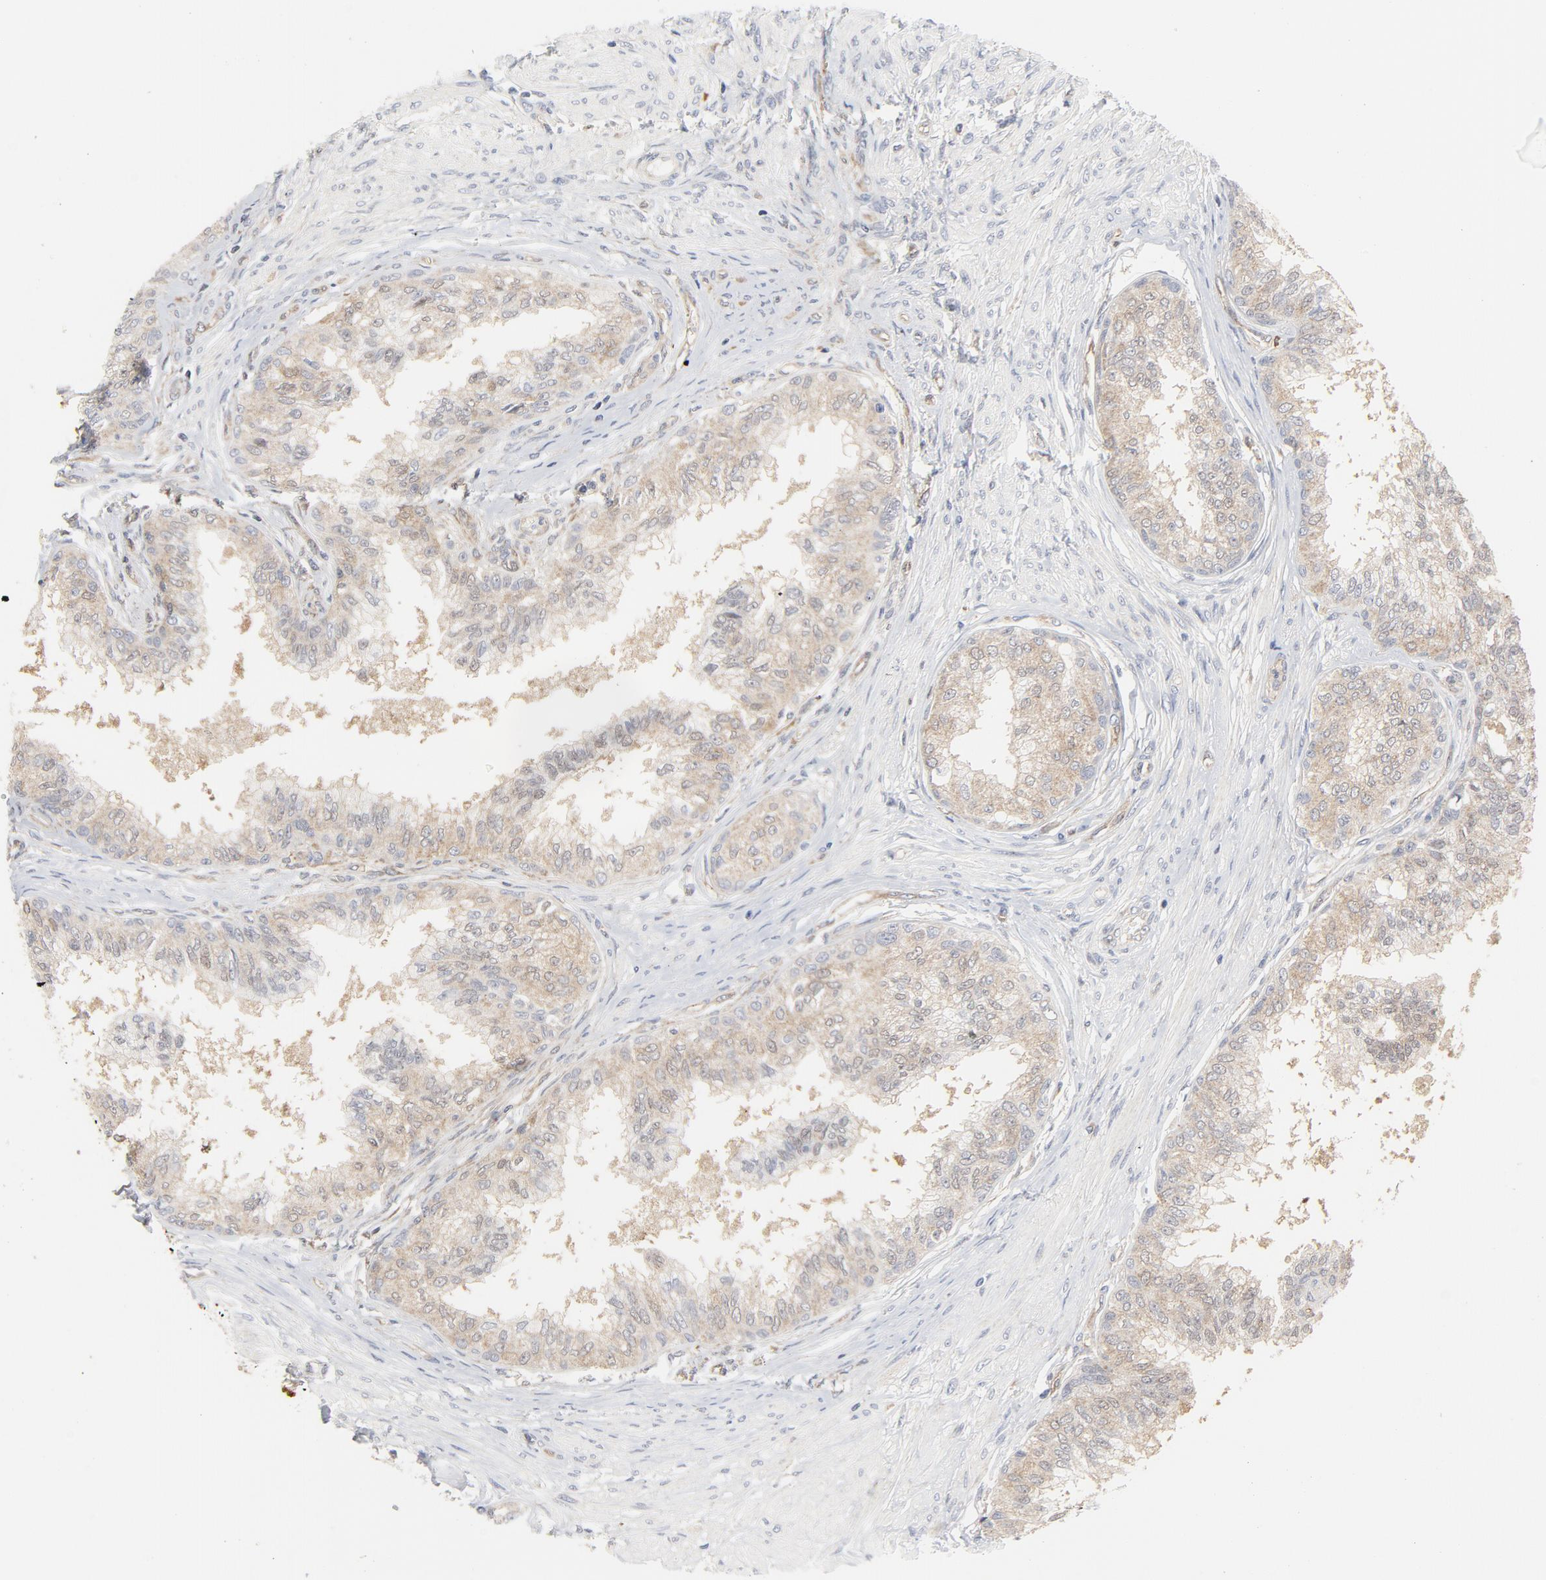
{"staining": {"intensity": "weak", "quantity": ">75%", "location": "cytoplasmic/membranous"}, "tissue": "prostate", "cell_type": "Glandular cells", "image_type": "normal", "snomed": [{"axis": "morphology", "description": "Normal tissue, NOS"}, {"axis": "topography", "description": "Prostate"}, {"axis": "topography", "description": "Seminal veicle"}], "caption": "Immunohistochemical staining of unremarkable human prostate demonstrates weak cytoplasmic/membranous protein positivity in about >75% of glandular cells.", "gene": "RAPGEF4", "patient": {"sex": "male", "age": 60}}